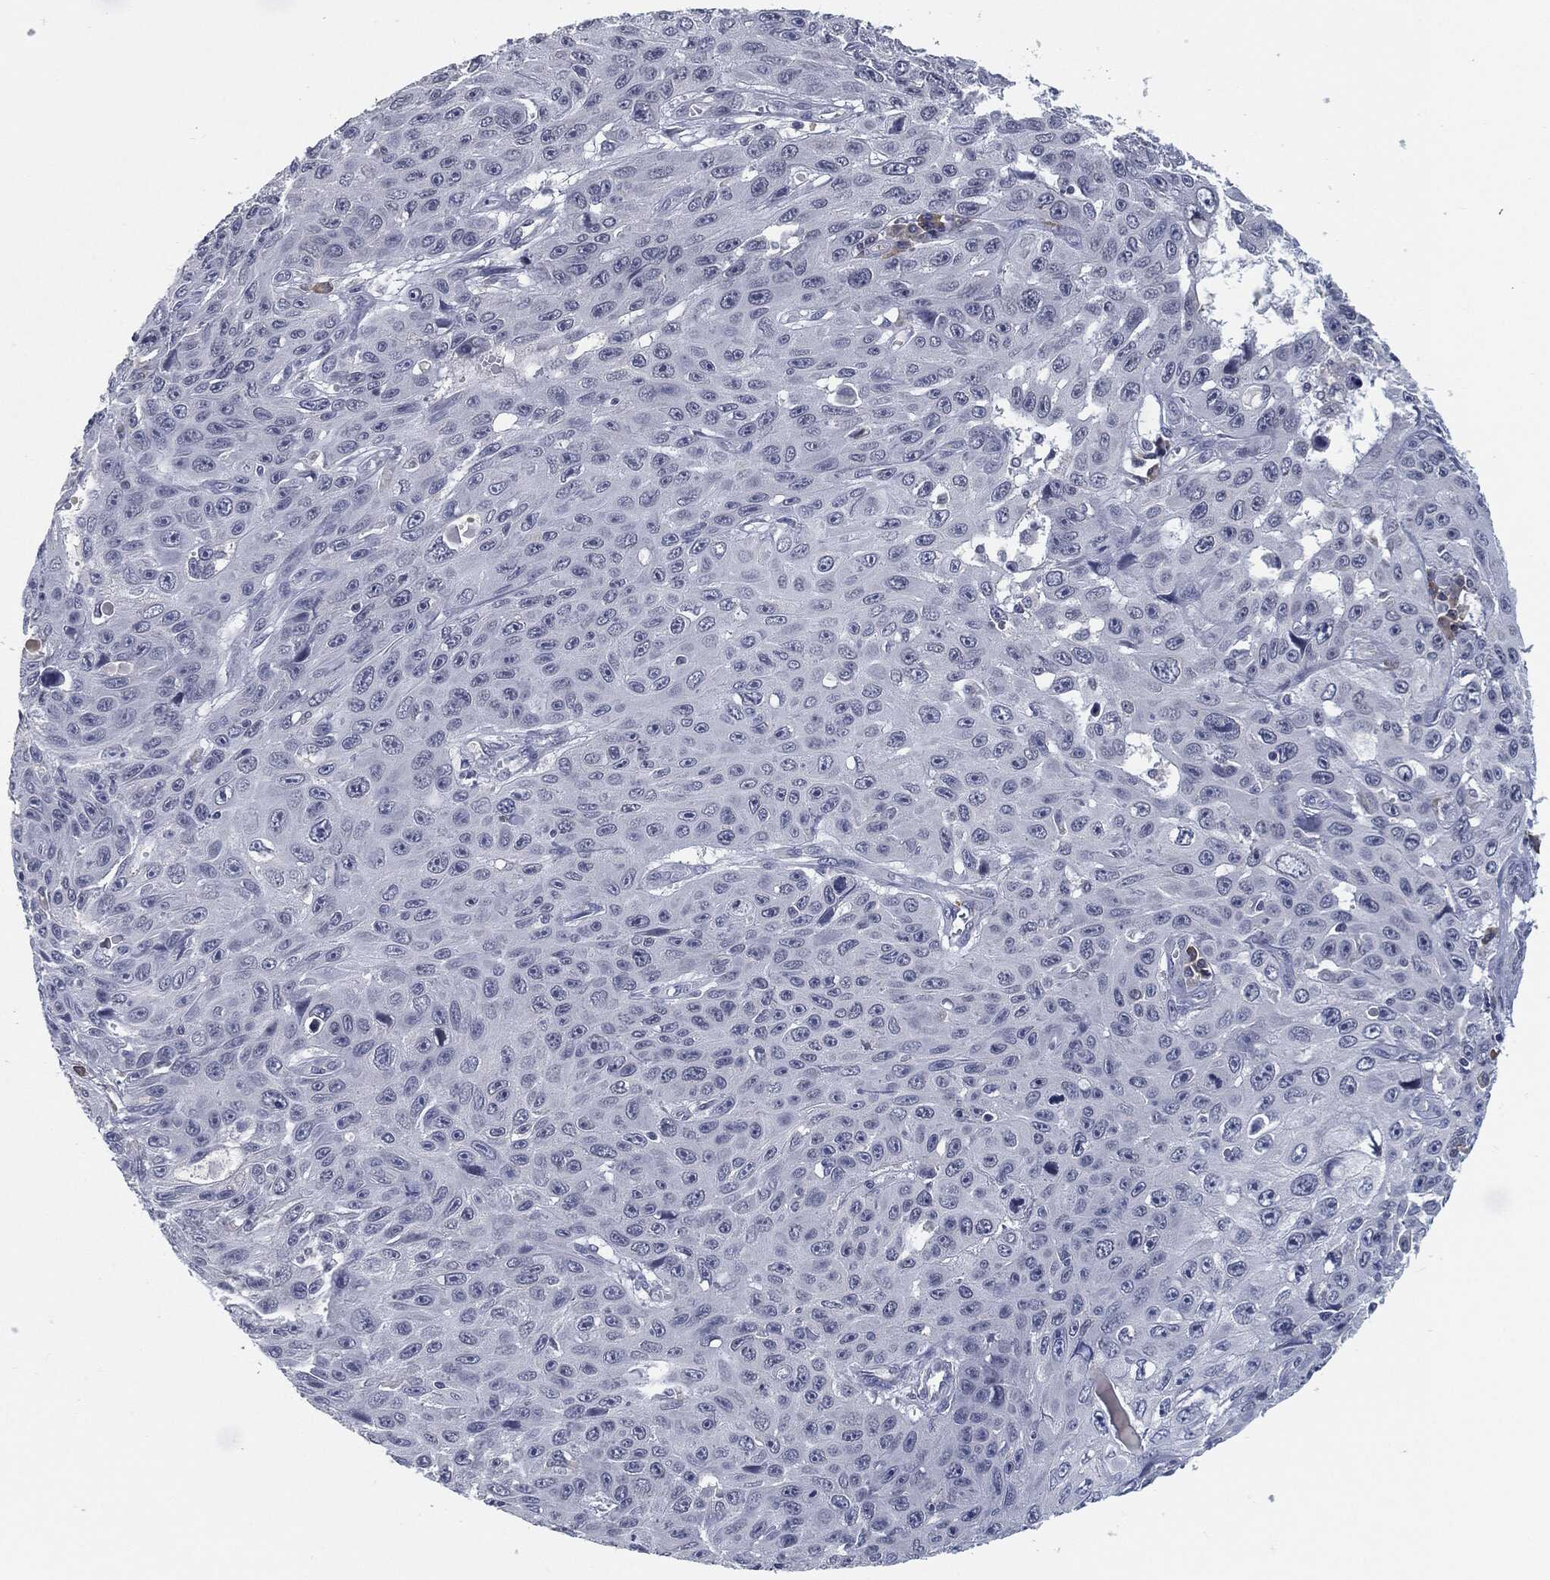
{"staining": {"intensity": "negative", "quantity": "none", "location": "none"}, "tissue": "skin cancer", "cell_type": "Tumor cells", "image_type": "cancer", "snomed": [{"axis": "morphology", "description": "Squamous cell carcinoma, NOS"}, {"axis": "topography", "description": "Skin"}], "caption": "This is a histopathology image of immunohistochemistry staining of skin cancer, which shows no expression in tumor cells.", "gene": "PROM1", "patient": {"sex": "male", "age": 82}}